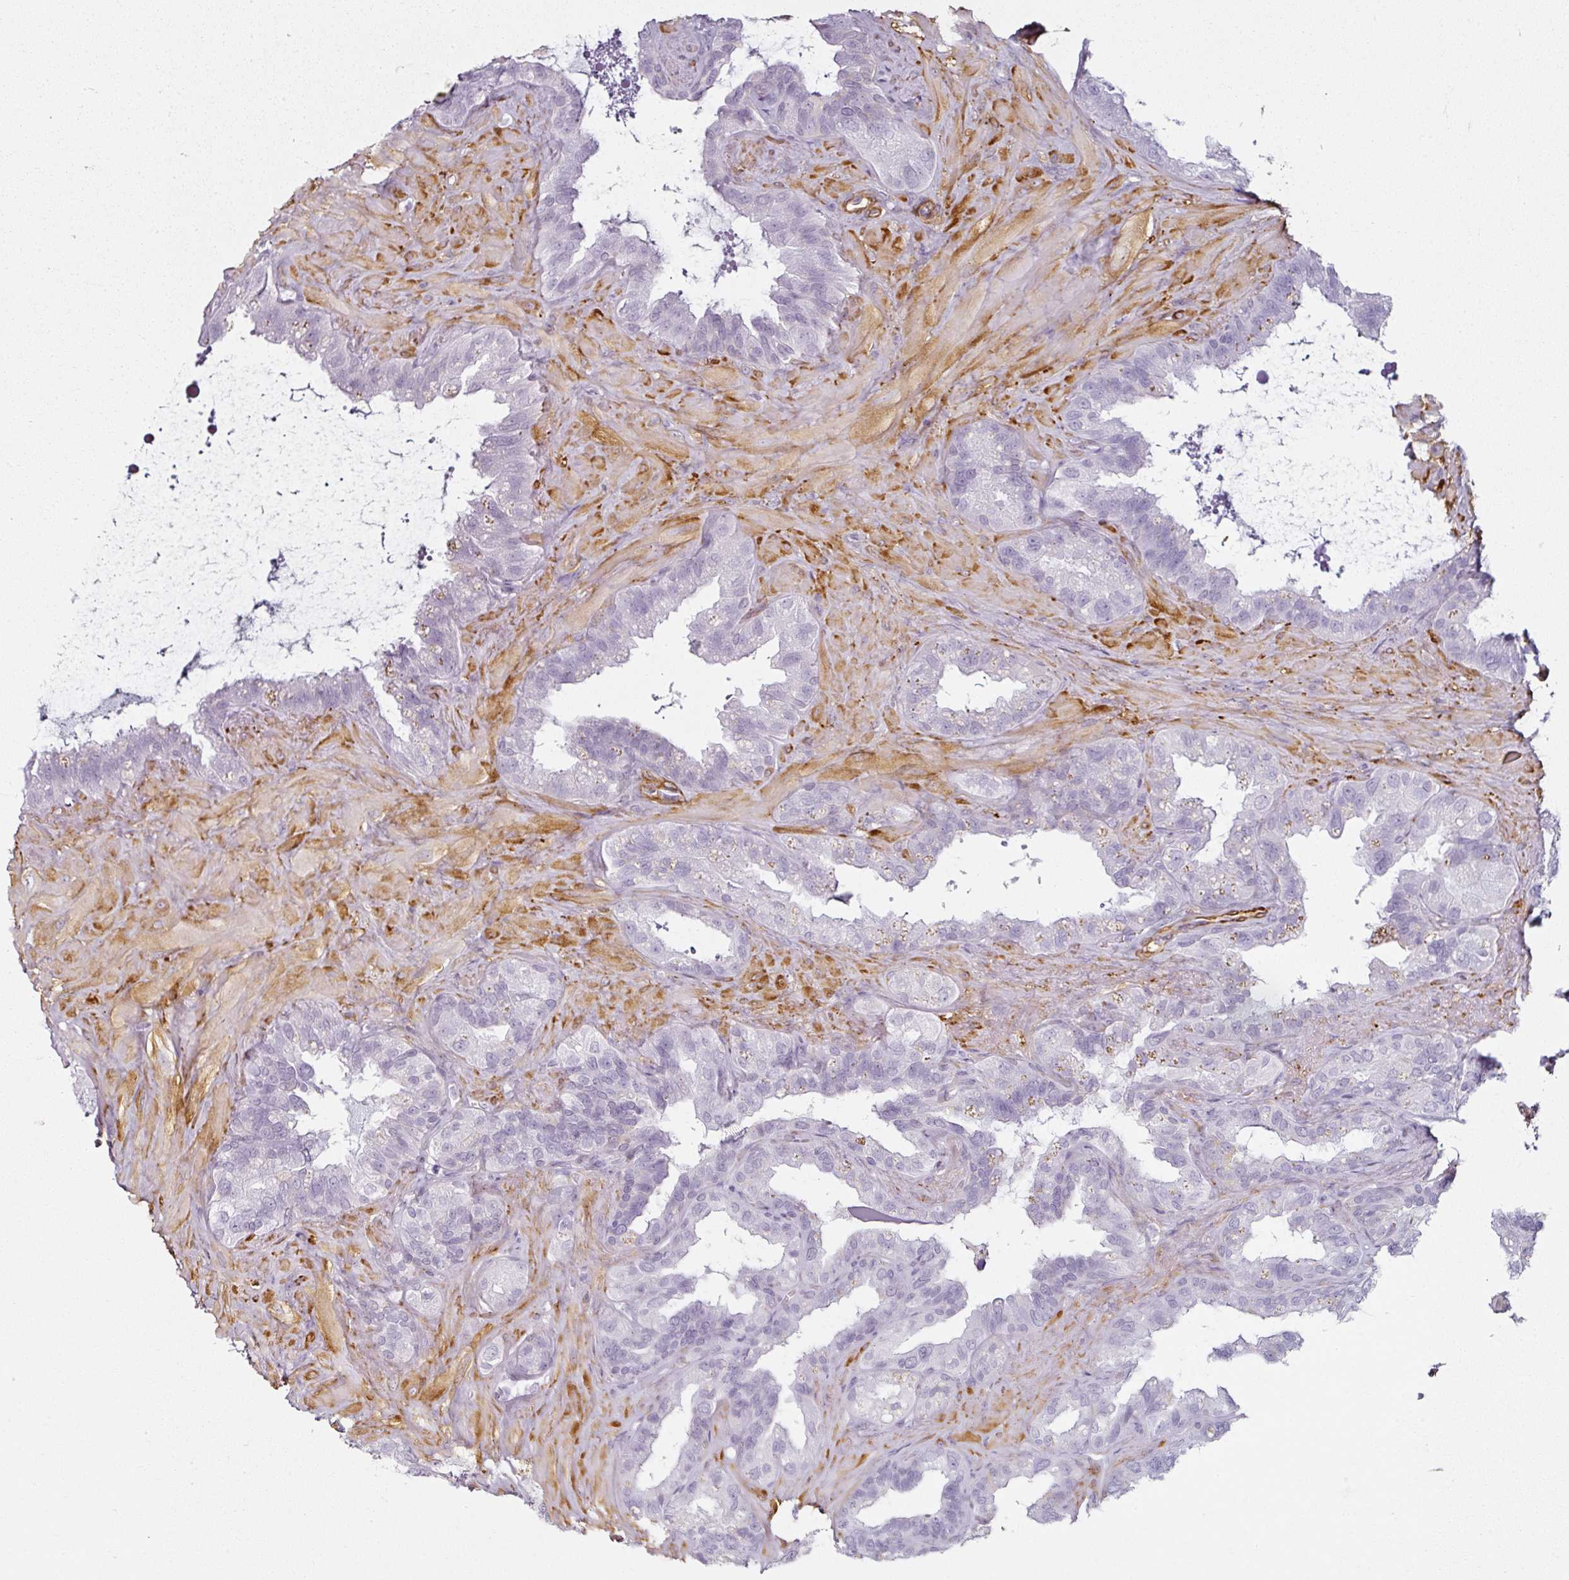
{"staining": {"intensity": "negative", "quantity": "none", "location": "none"}, "tissue": "seminal vesicle", "cell_type": "Glandular cells", "image_type": "normal", "snomed": [{"axis": "morphology", "description": "Normal tissue, NOS"}, {"axis": "topography", "description": "Seminal veicle"}, {"axis": "topography", "description": "Peripheral nerve tissue"}], "caption": "This is an IHC photomicrograph of normal human seminal vesicle. There is no positivity in glandular cells.", "gene": "CAP2", "patient": {"sex": "male", "age": 76}}